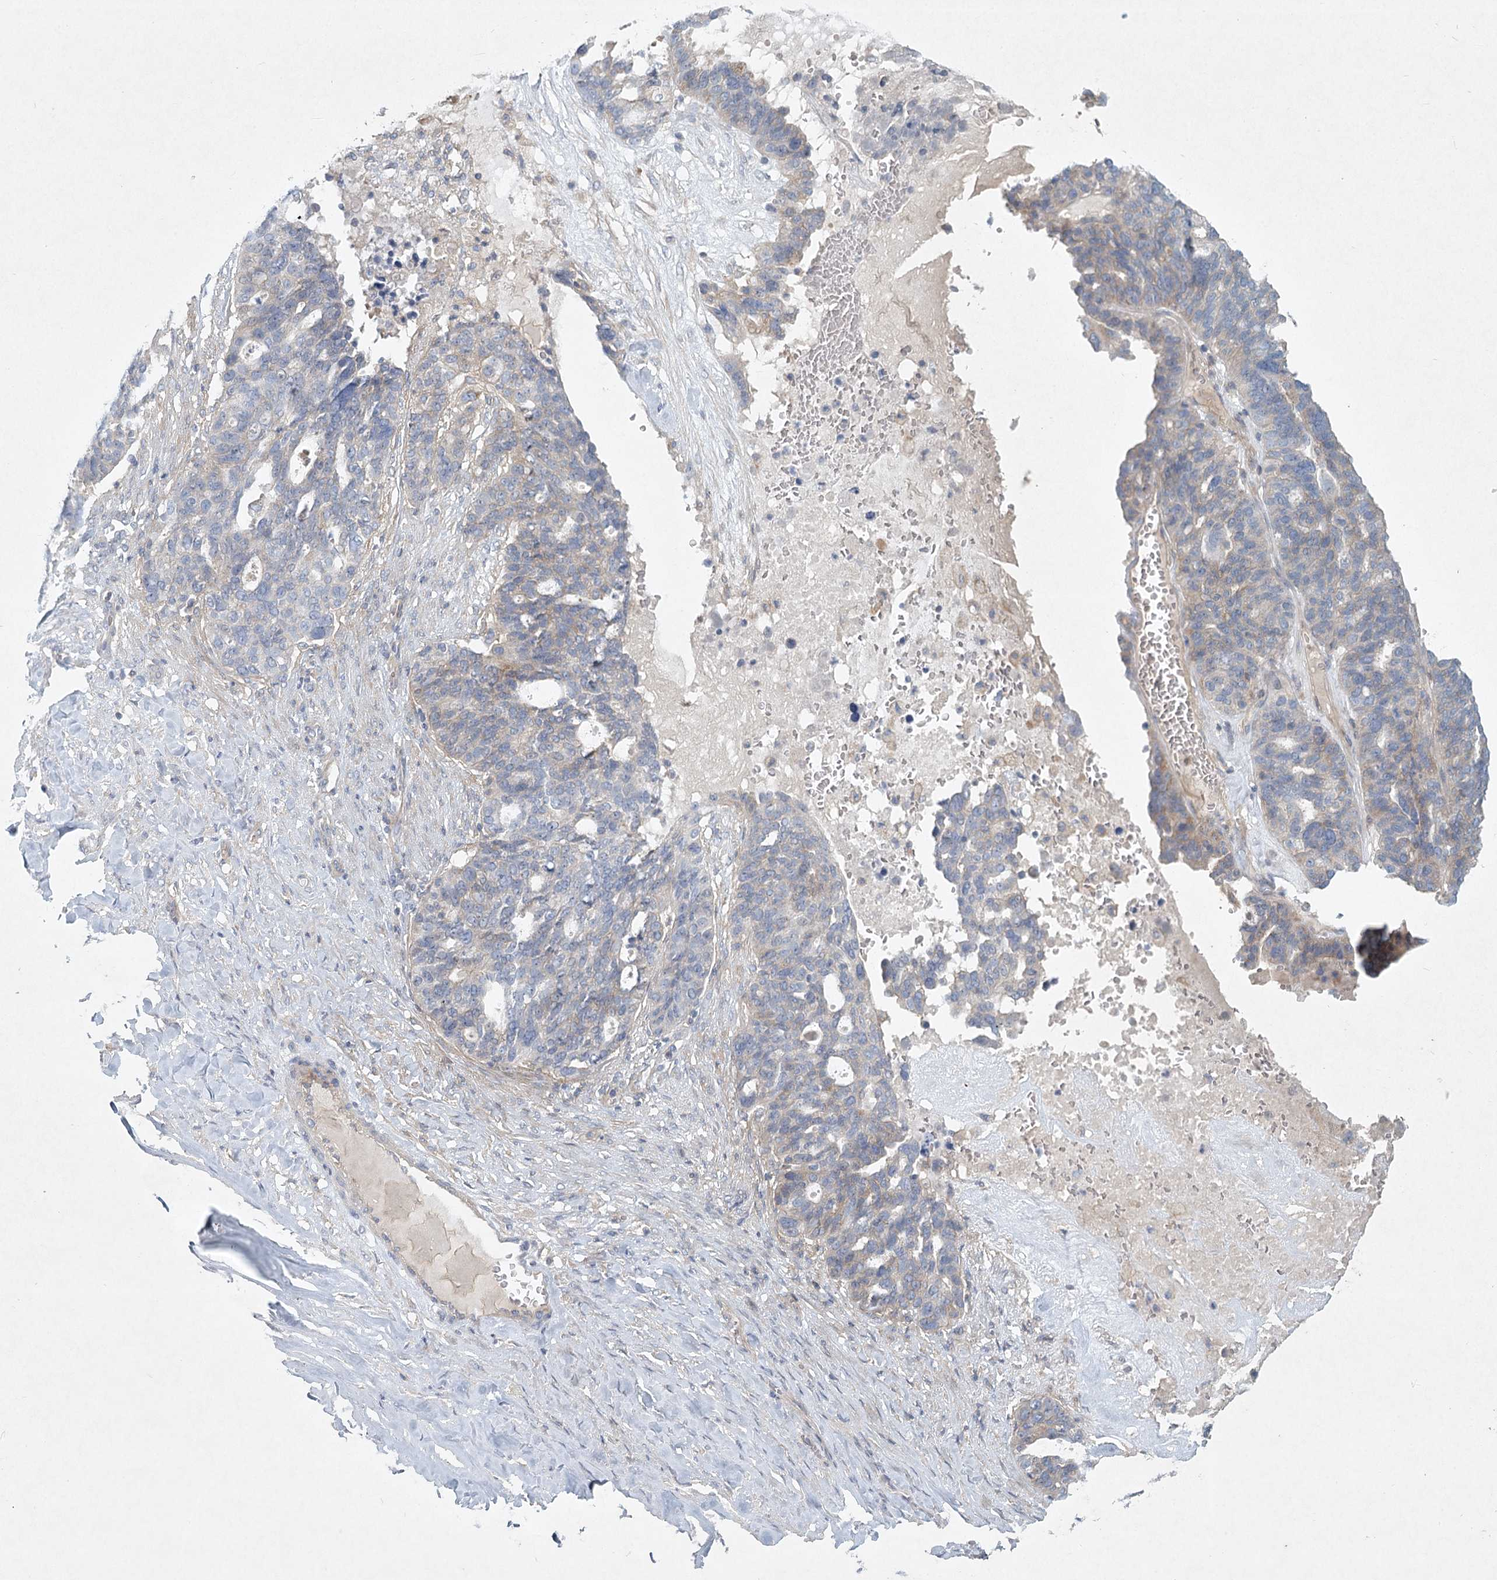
{"staining": {"intensity": "weak", "quantity": "<25%", "location": "cytoplasmic/membranous"}, "tissue": "ovarian cancer", "cell_type": "Tumor cells", "image_type": "cancer", "snomed": [{"axis": "morphology", "description": "Cystadenocarcinoma, serous, NOS"}, {"axis": "topography", "description": "Ovary"}], "caption": "An immunohistochemistry (IHC) micrograph of ovarian serous cystadenocarcinoma is shown. There is no staining in tumor cells of ovarian serous cystadenocarcinoma.", "gene": "DNMBP", "patient": {"sex": "female", "age": 59}}